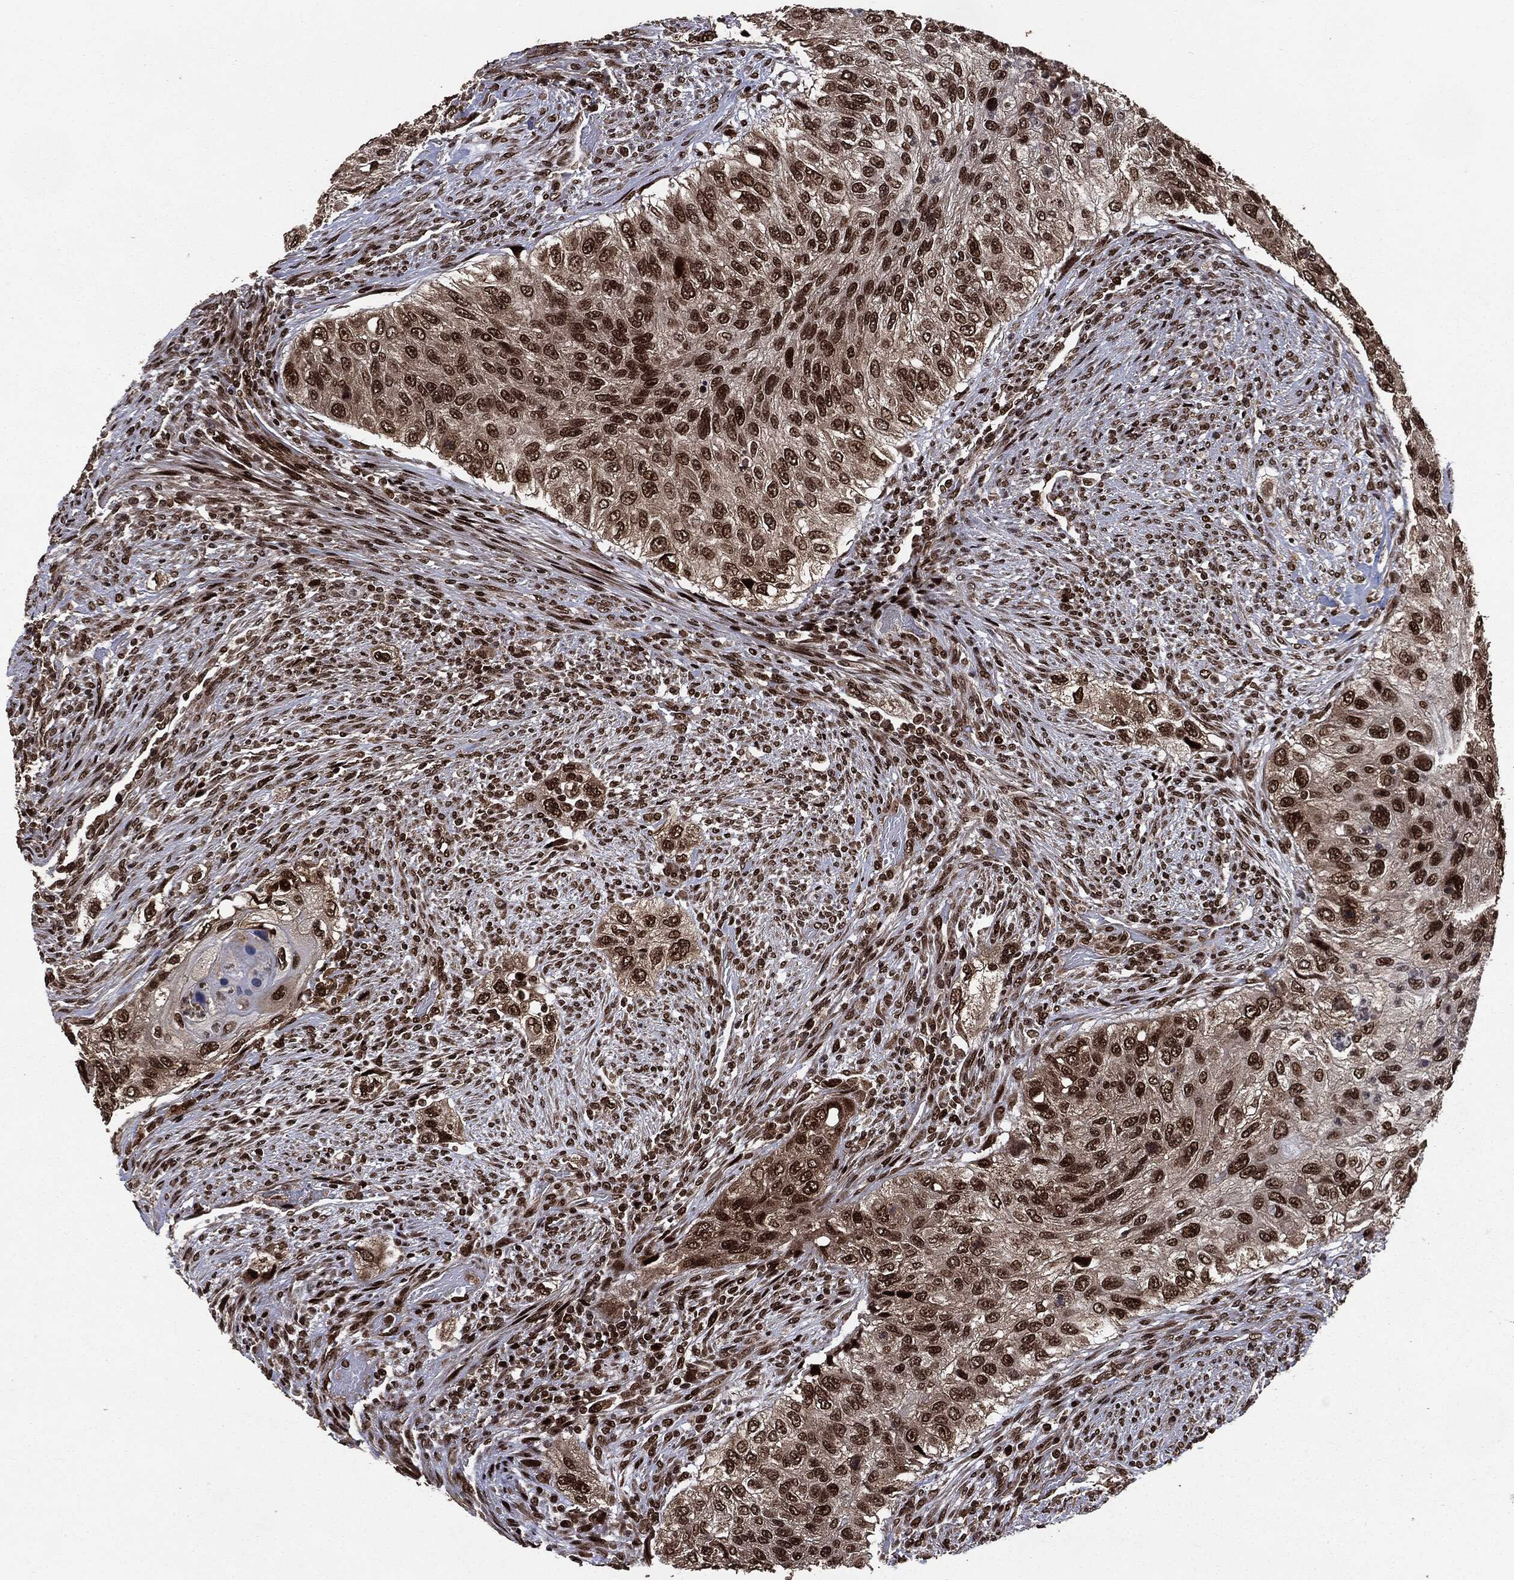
{"staining": {"intensity": "strong", "quantity": ">75%", "location": "nuclear"}, "tissue": "urothelial cancer", "cell_type": "Tumor cells", "image_type": "cancer", "snomed": [{"axis": "morphology", "description": "Urothelial carcinoma, High grade"}, {"axis": "topography", "description": "Urinary bladder"}], "caption": "A histopathology image of human high-grade urothelial carcinoma stained for a protein reveals strong nuclear brown staining in tumor cells.", "gene": "DVL2", "patient": {"sex": "female", "age": 60}}